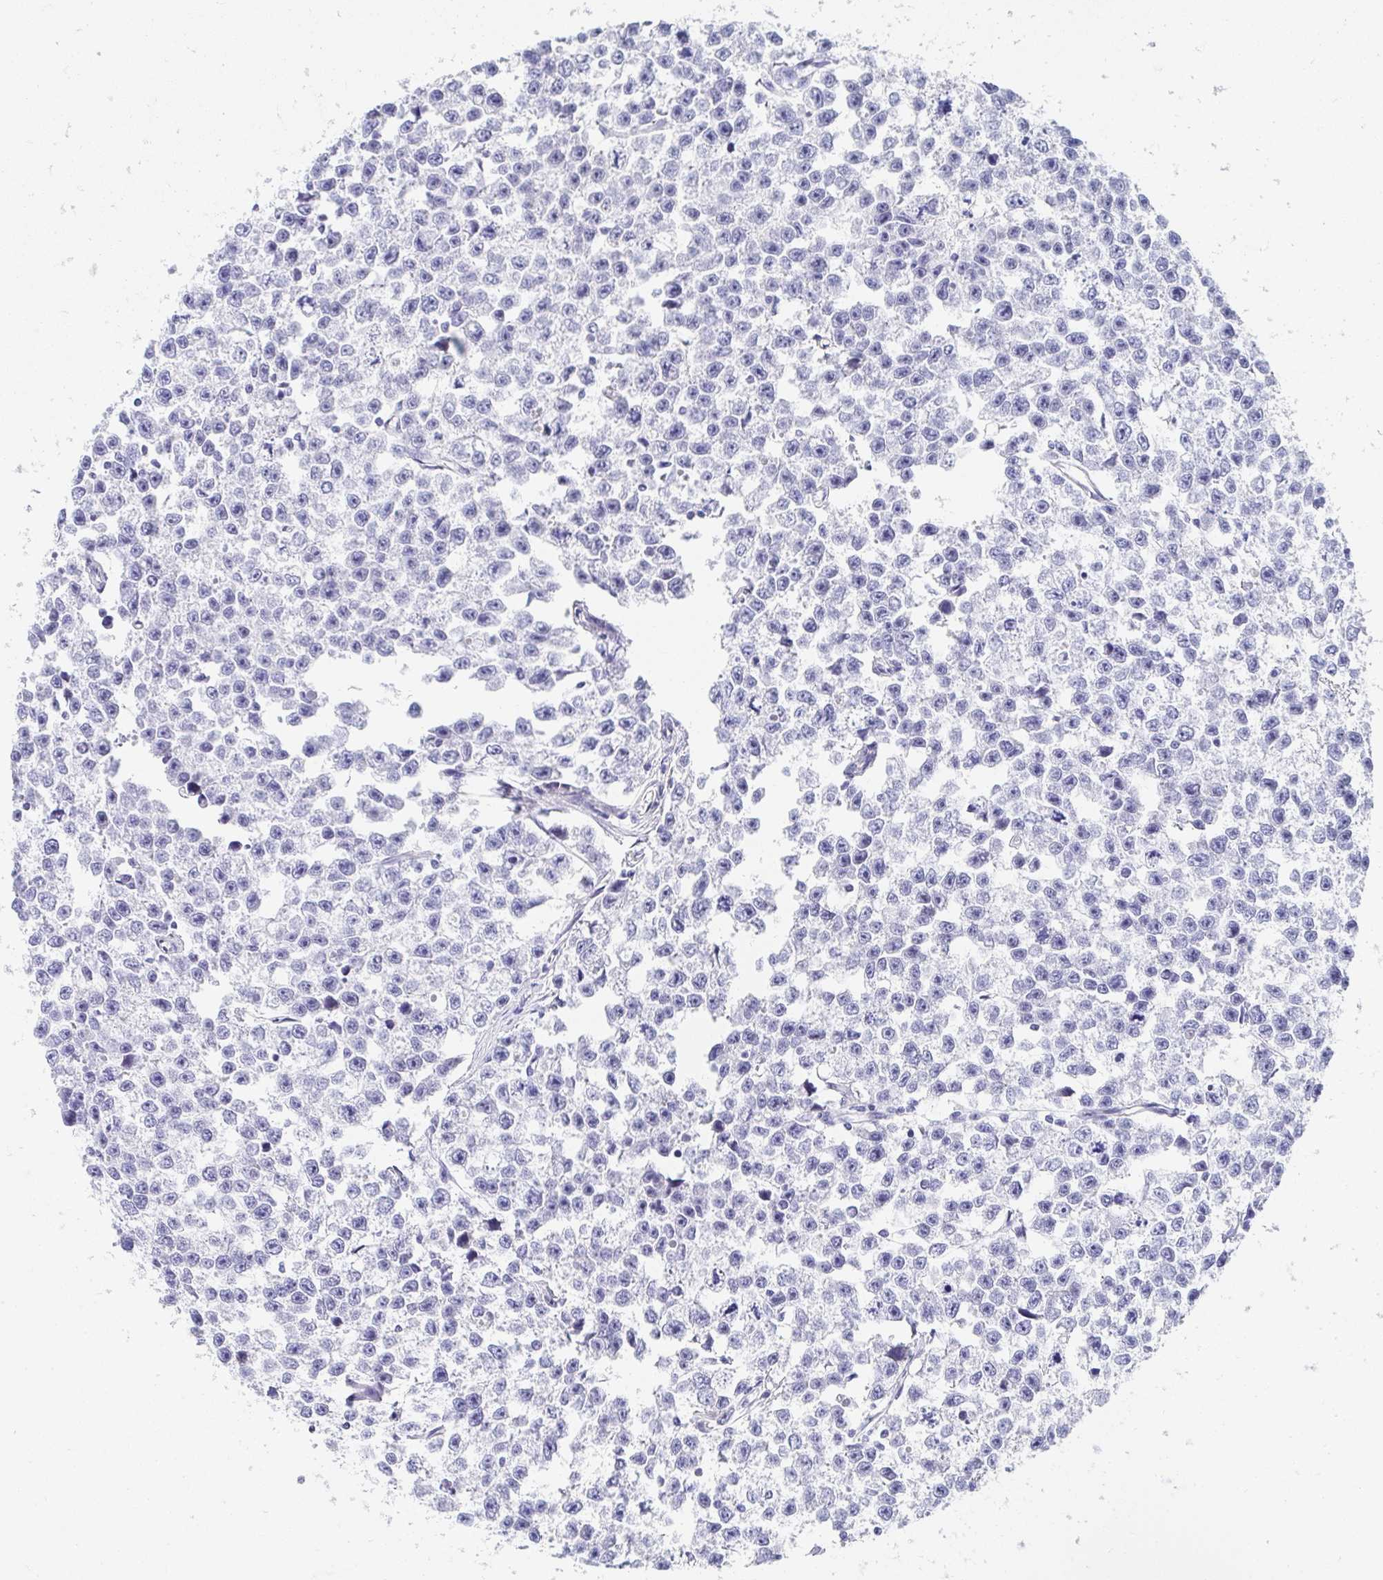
{"staining": {"intensity": "negative", "quantity": "none", "location": "none"}, "tissue": "testis cancer", "cell_type": "Tumor cells", "image_type": "cancer", "snomed": [{"axis": "morphology", "description": "Seminoma, NOS"}, {"axis": "topography", "description": "Testis"}], "caption": "IHC photomicrograph of human seminoma (testis) stained for a protein (brown), which displays no staining in tumor cells.", "gene": "AKAP14", "patient": {"sex": "male", "age": 26}}